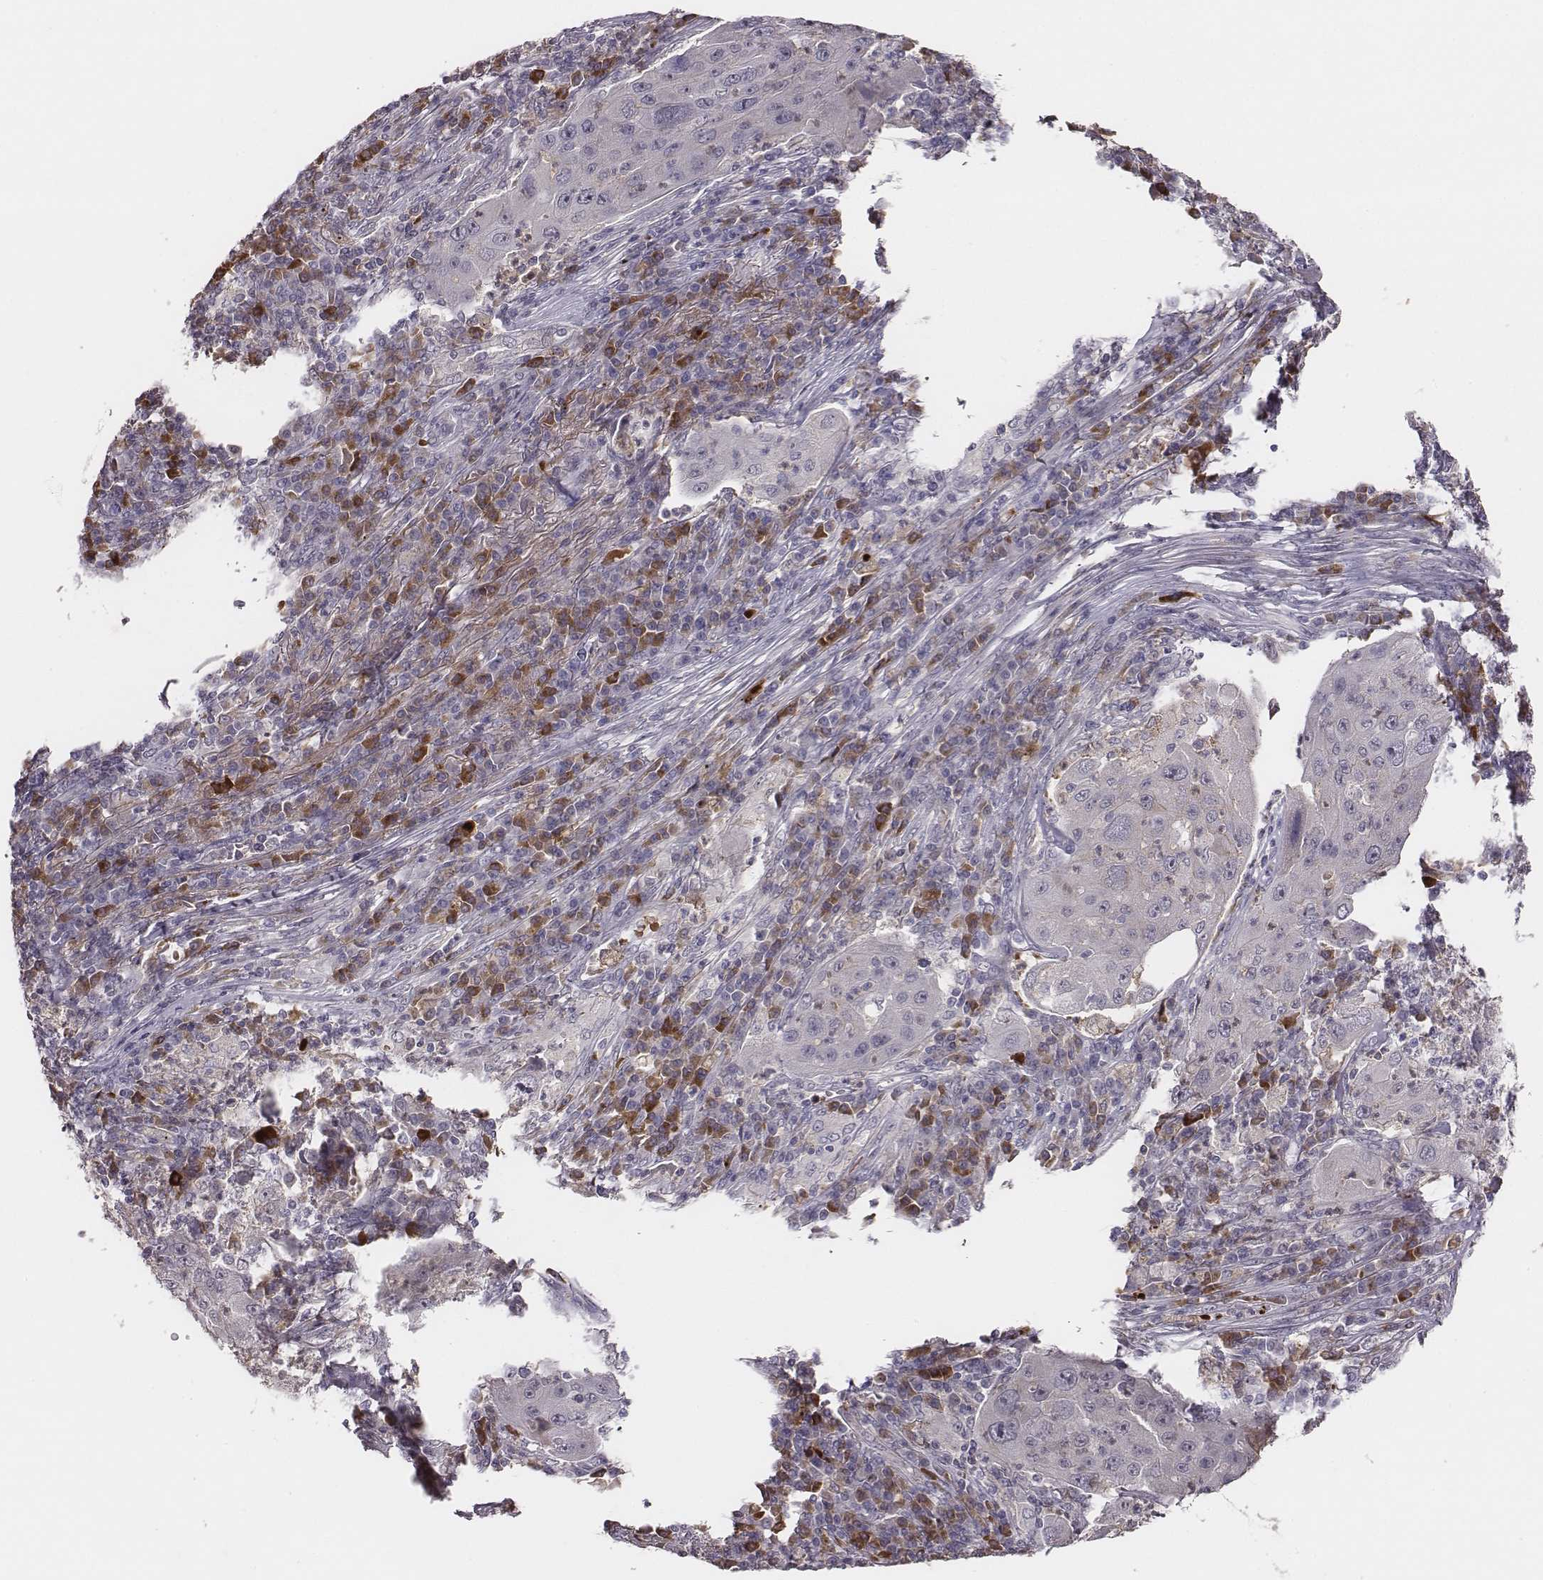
{"staining": {"intensity": "negative", "quantity": "none", "location": "none"}, "tissue": "lung cancer", "cell_type": "Tumor cells", "image_type": "cancer", "snomed": [{"axis": "morphology", "description": "Squamous cell carcinoma, NOS"}, {"axis": "topography", "description": "Lung"}], "caption": "High magnification brightfield microscopy of lung cancer stained with DAB (3,3'-diaminobenzidine) (brown) and counterstained with hematoxylin (blue): tumor cells show no significant positivity.", "gene": "SLC22A6", "patient": {"sex": "female", "age": 59}}